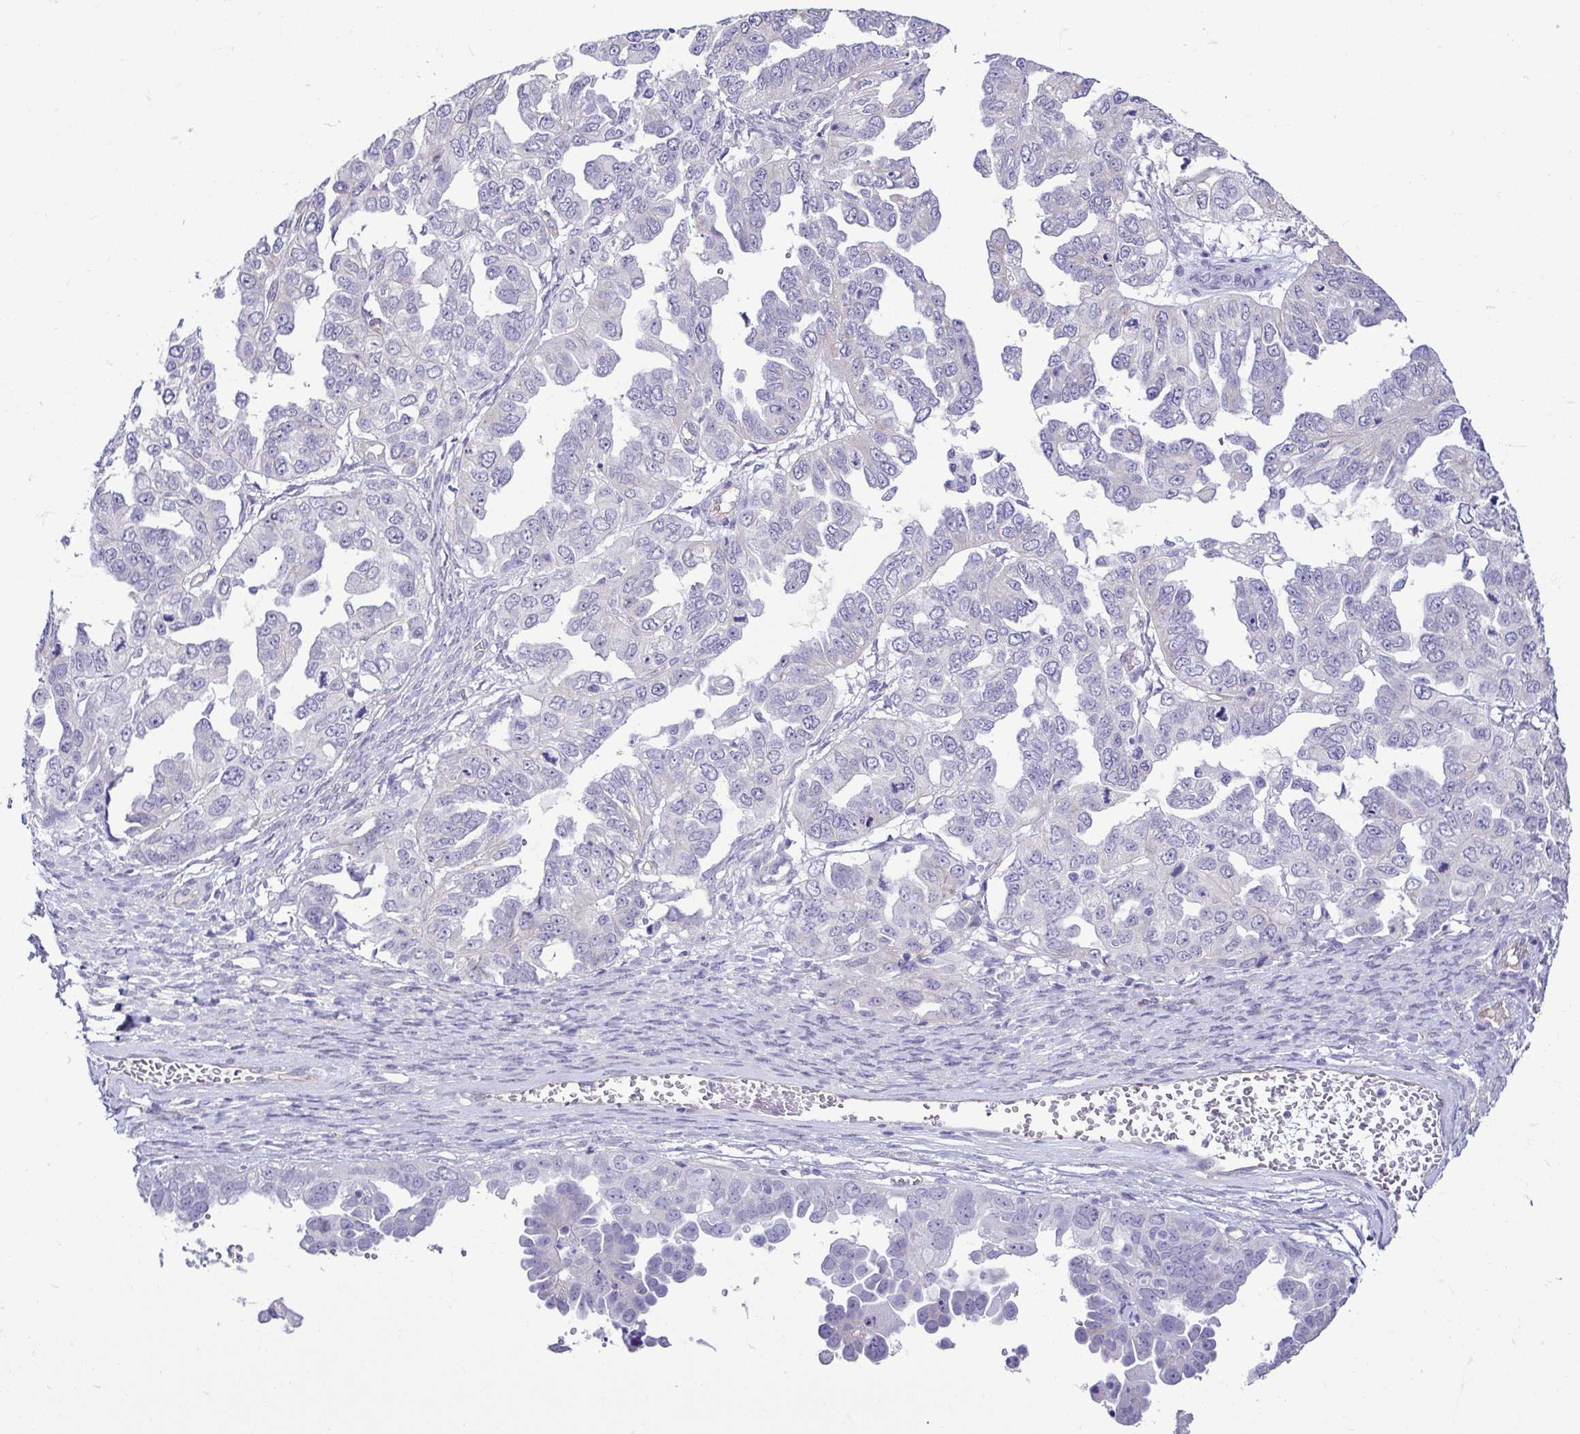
{"staining": {"intensity": "negative", "quantity": "none", "location": "none"}, "tissue": "ovarian cancer", "cell_type": "Tumor cells", "image_type": "cancer", "snomed": [{"axis": "morphology", "description": "Cystadenocarcinoma, serous, NOS"}, {"axis": "topography", "description": "Ovary"}], "caption": "There is no significant positivity in tumor cells of serous cystadenocarcinoma (ovarian). (Brightfield microscopy of DAB IHC at high magnification).", "gene": "CASP14", "patient": {"sex": "female", "age": 53}}